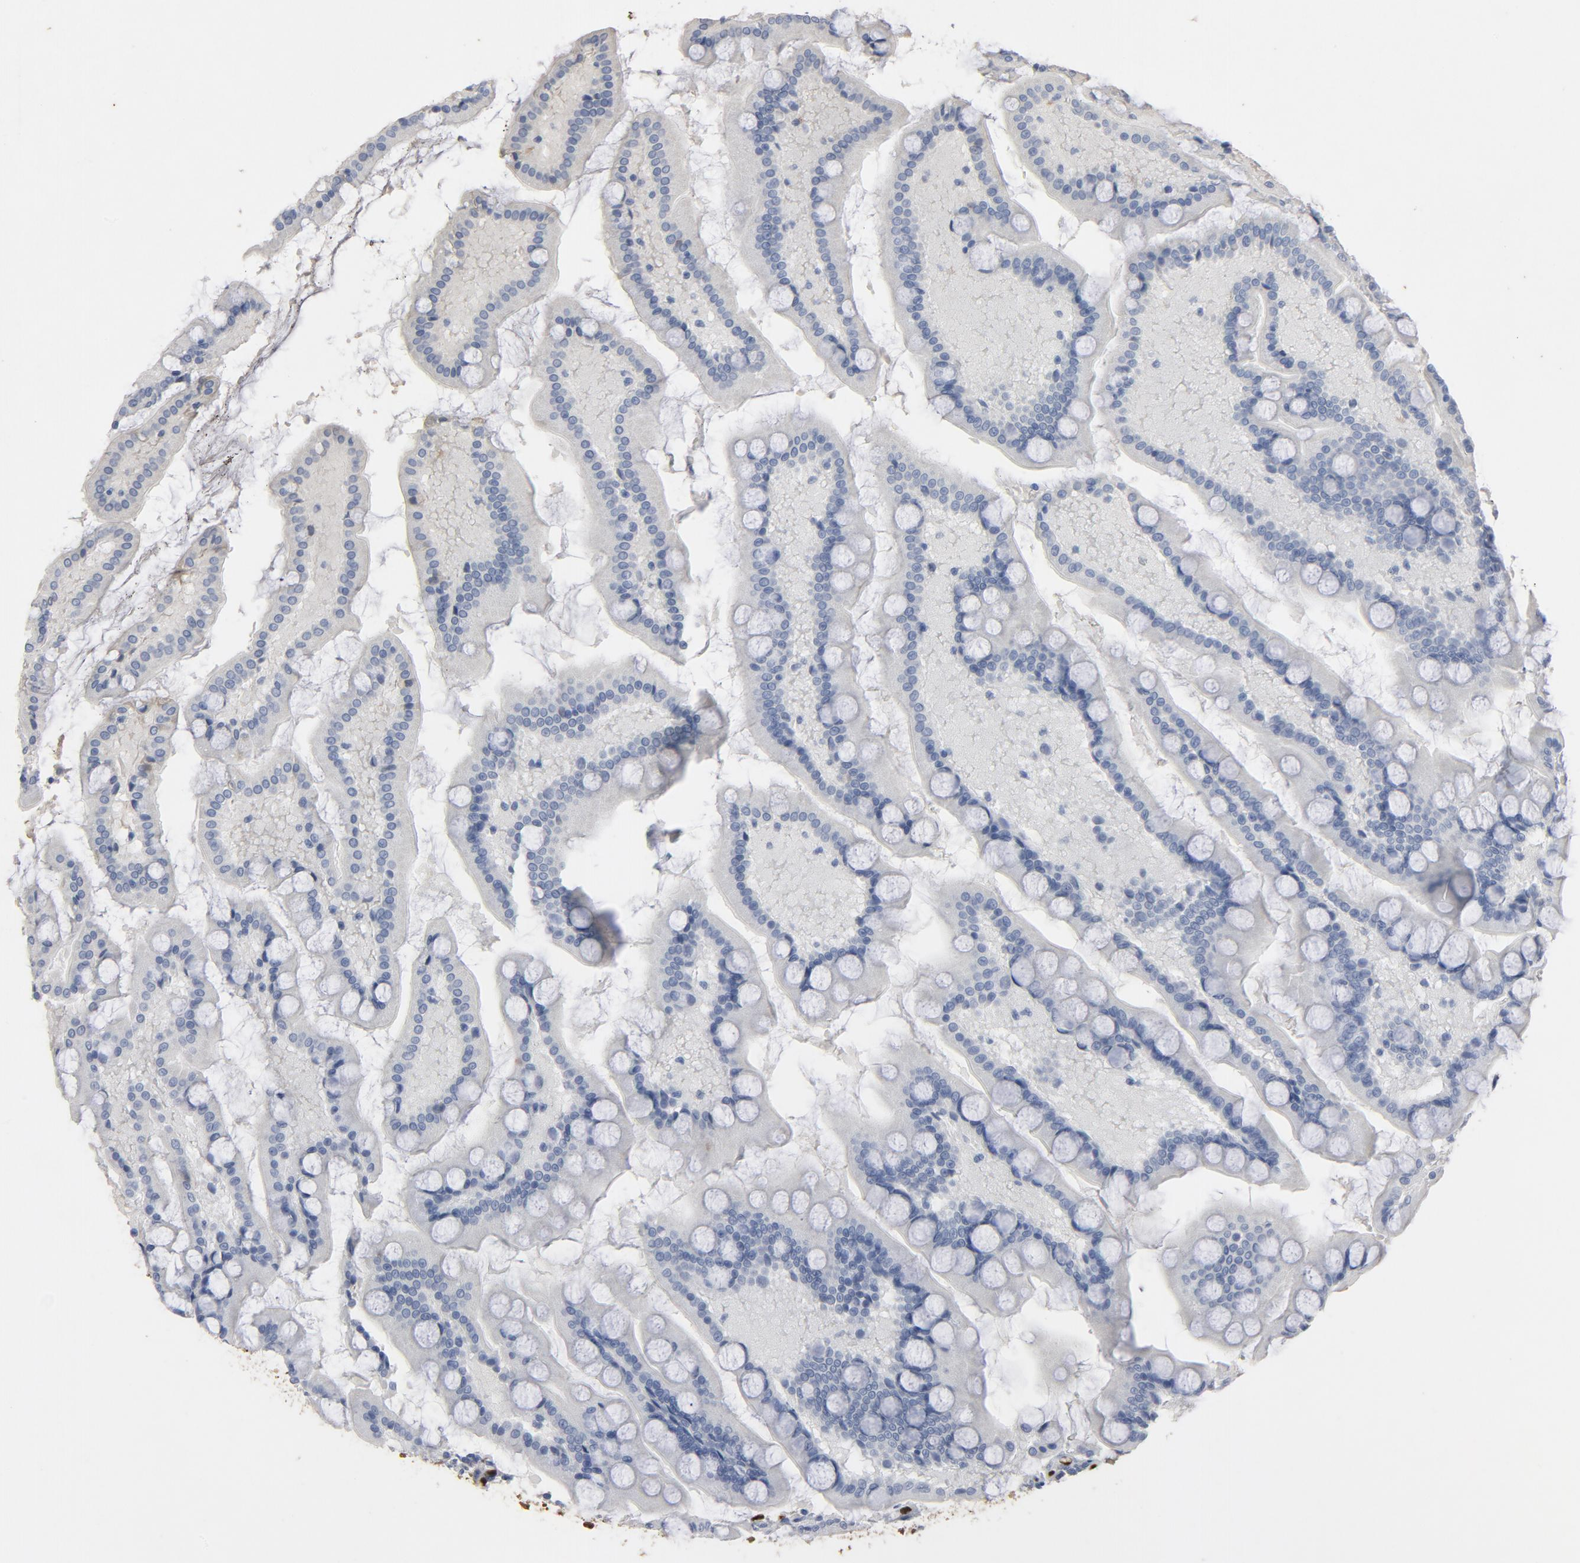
{"staining": {"intensity": "negative", "quantity": "none", "location": "none"}, "tissue": "small intestine", "cell_type": "Glandular cells", "image_type": "normal", "snomed": [{"axis": "morphology", "description": "Normal tissue, NOS"}, {"axis": "topography", "description": "Small intestine"}], "caption": "The photomicrograph reveals no significant expression in glandular cells of small intestine. (Stains: DAB (3,3'-diaminobenzidine) immunohistochemistry (IHC) with hematoxylin counter stain, Microscopy: brightfield microscopy at high magnification).", "gene": "KDR", "patient": {"sex": "male", "age": 41}}